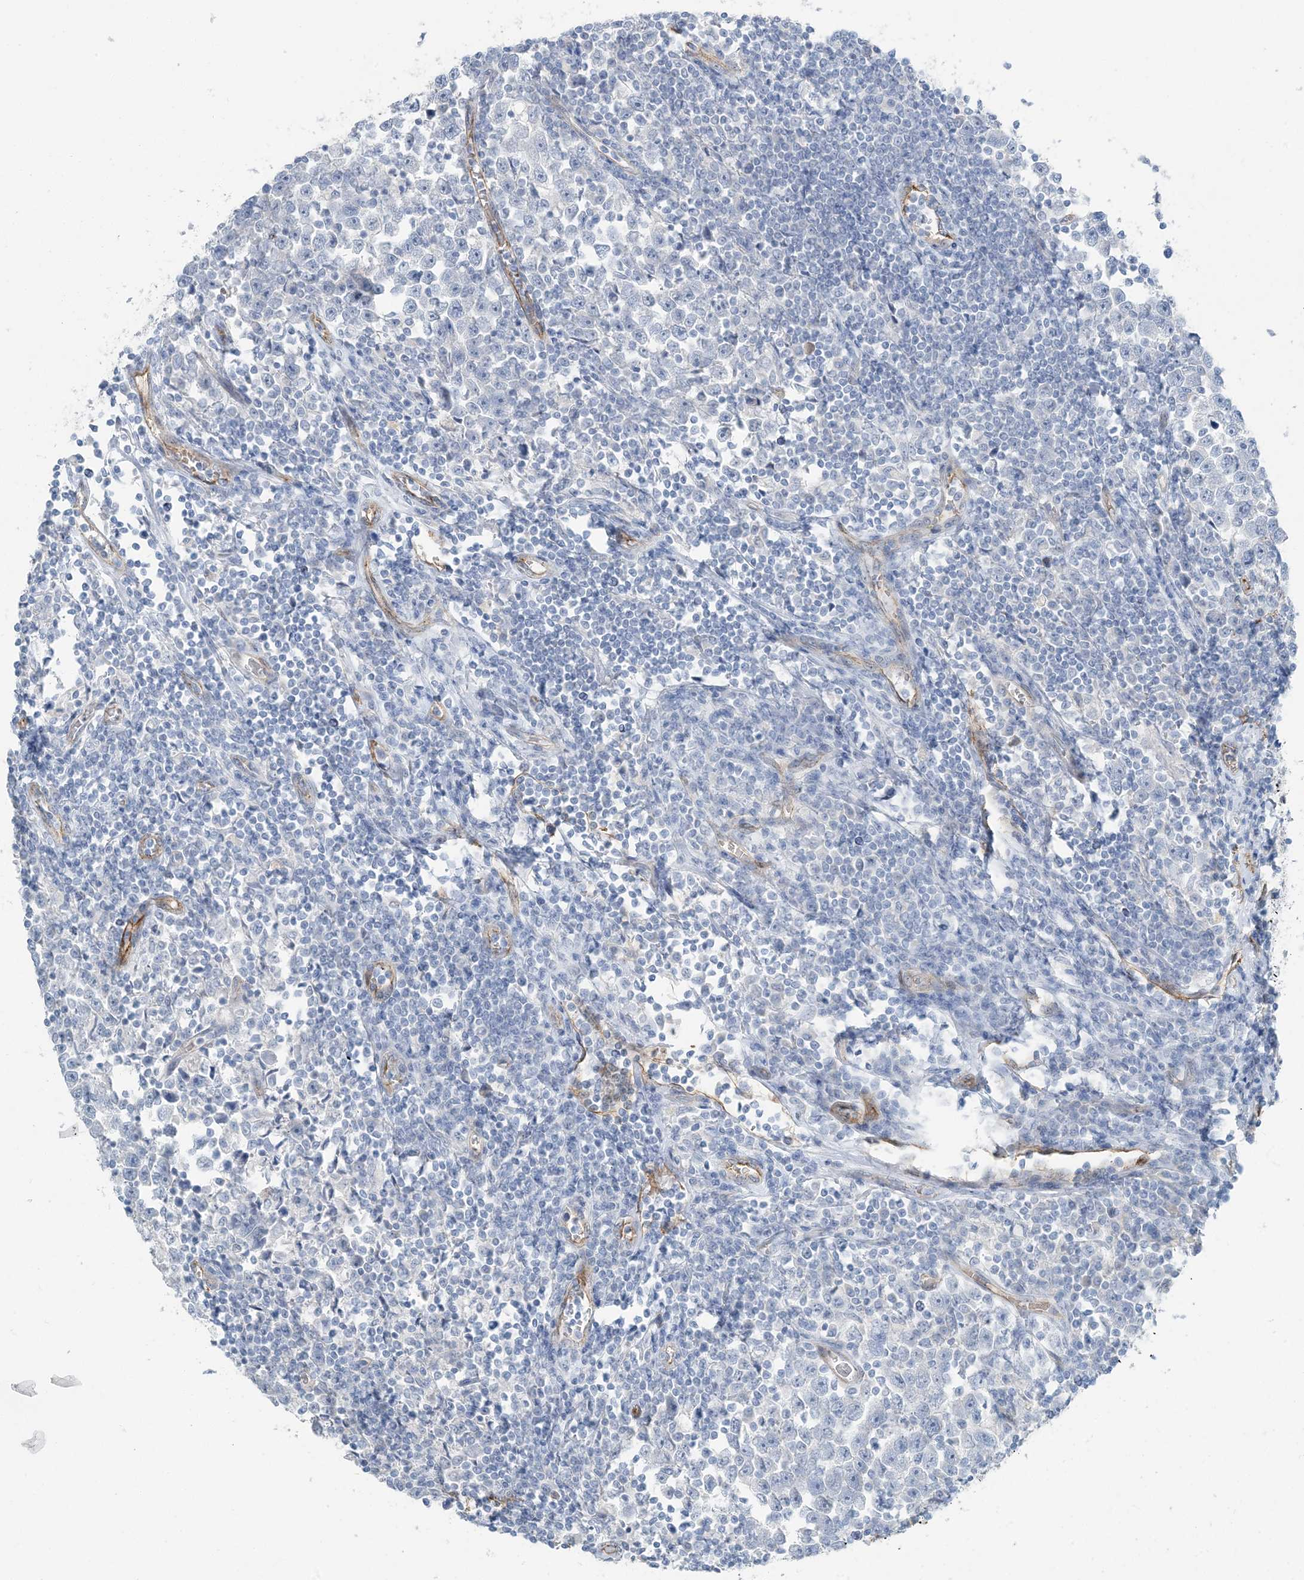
{"staining": {"intensity": "negative", "quantity": "none", "location": "none"}, "tissue": "testis cancer", "cell_type": "Tumor cells", "image_type": "cancer", "snomed": [{"axis": "morphology", "description": "Normal tissue, NOS"}, {"axis": "morphology", "description": "Seminoma, NOS"}, {"axis": "topography", "description": "Testis"}], "caption": "Protein analysis of testis cancer displays no significant staining in tumor cells. (Stains: DAB immunohistochemistry with hematoxylin counter stain, Microscopy: brightfield microscopy at high magnification).", "gene": "PGM5", "patient": {"sex": "male", "age": 43}}